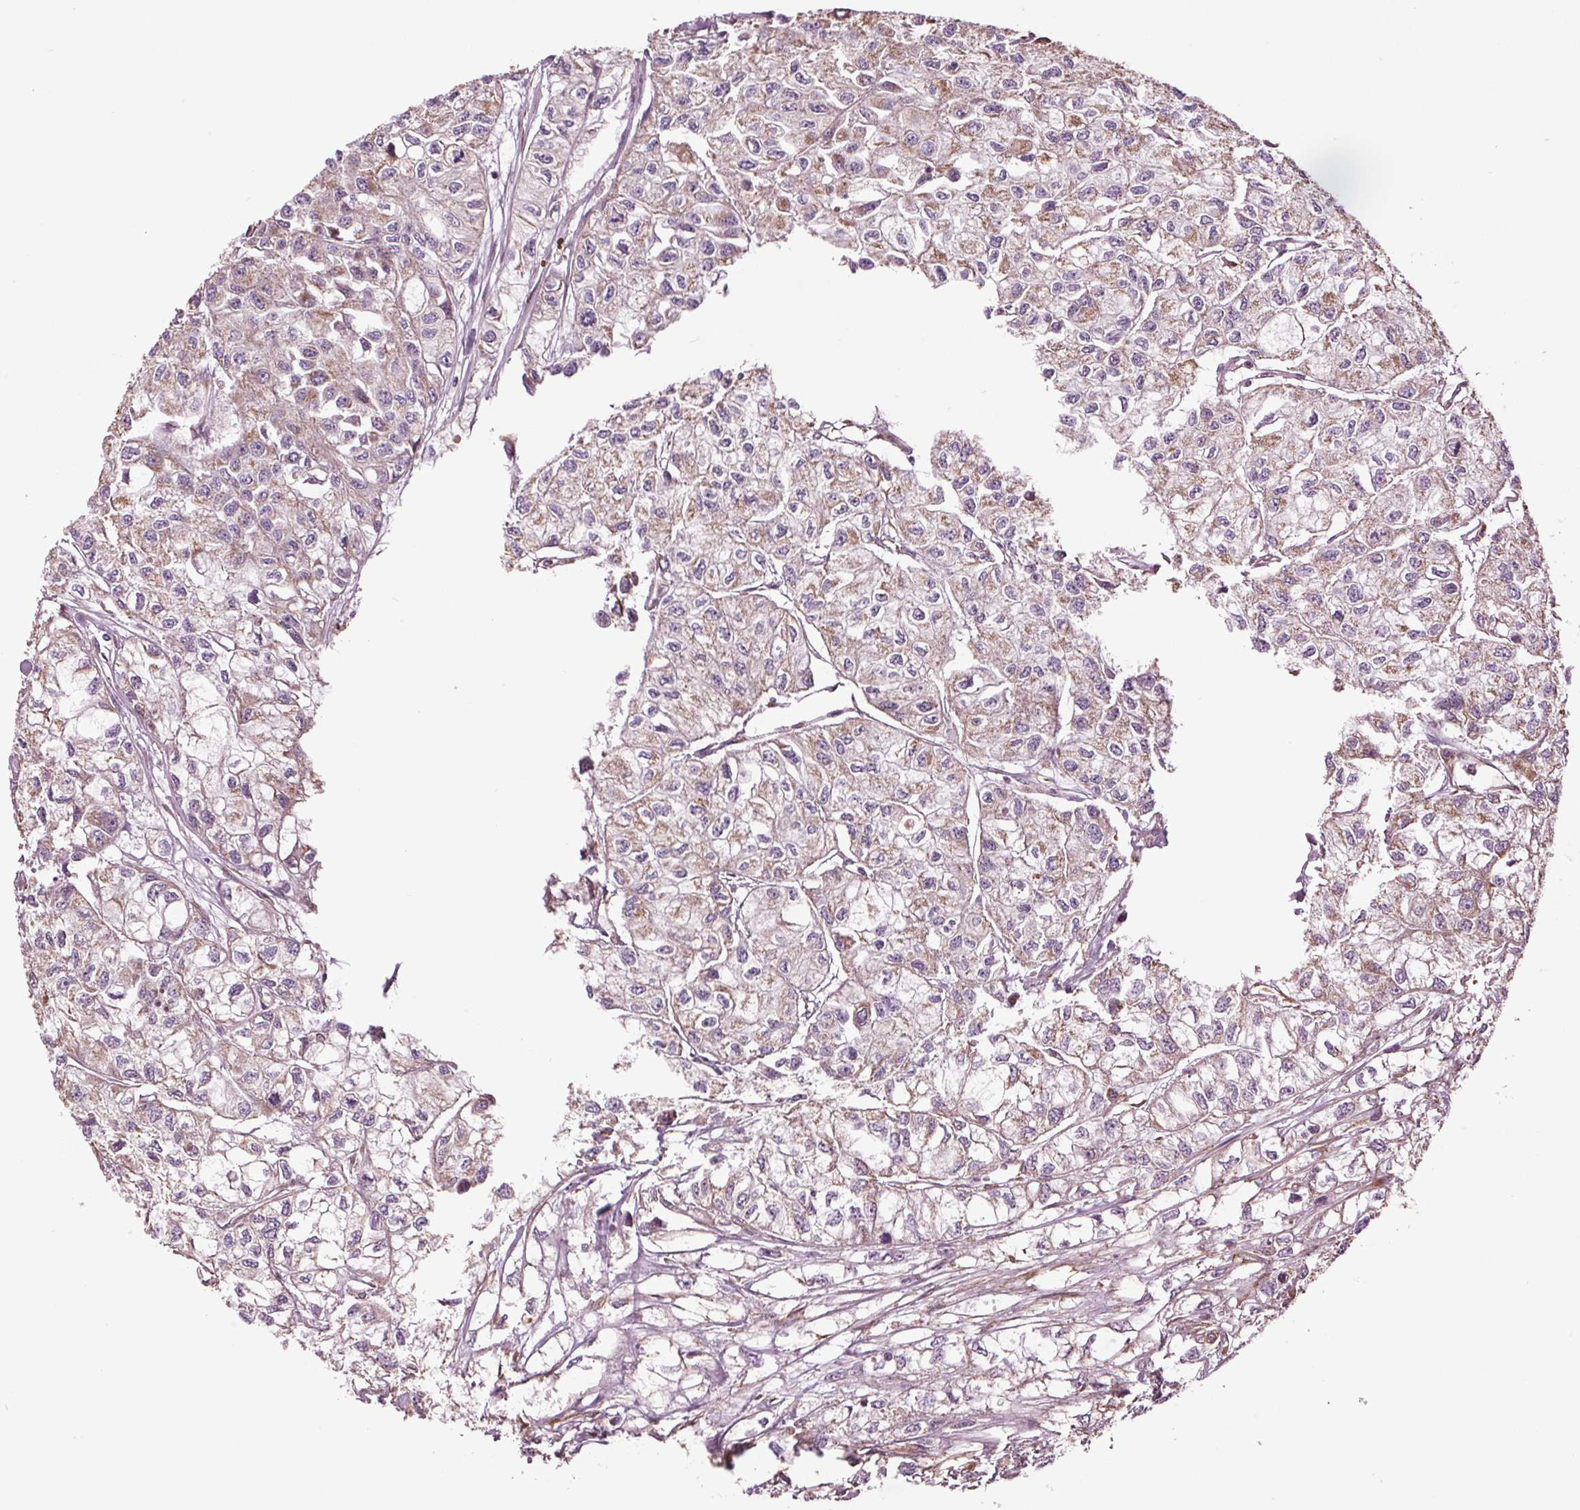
{"staining": {"intensity": "weak", "quantity": "25%-75%", "location": "cytoplasmic/membranous"}, "tissue": "renal cancer", "cell_type": "Tumor cells", "image_type": "cancer", "snomed": [{"axis": "morphology", "description": "Adenocarcinoma, NOS"}, {"axis": "topography", "description": "Kidney"}], "caption": "Tumor cells show low levels of weak cytoplasmic/membranous positivity in about 25%-75% of cells in renal cancer (adenocarcinoma).", "gene": "RNPEP", "patient": {"sex": "male", "age": 56}}